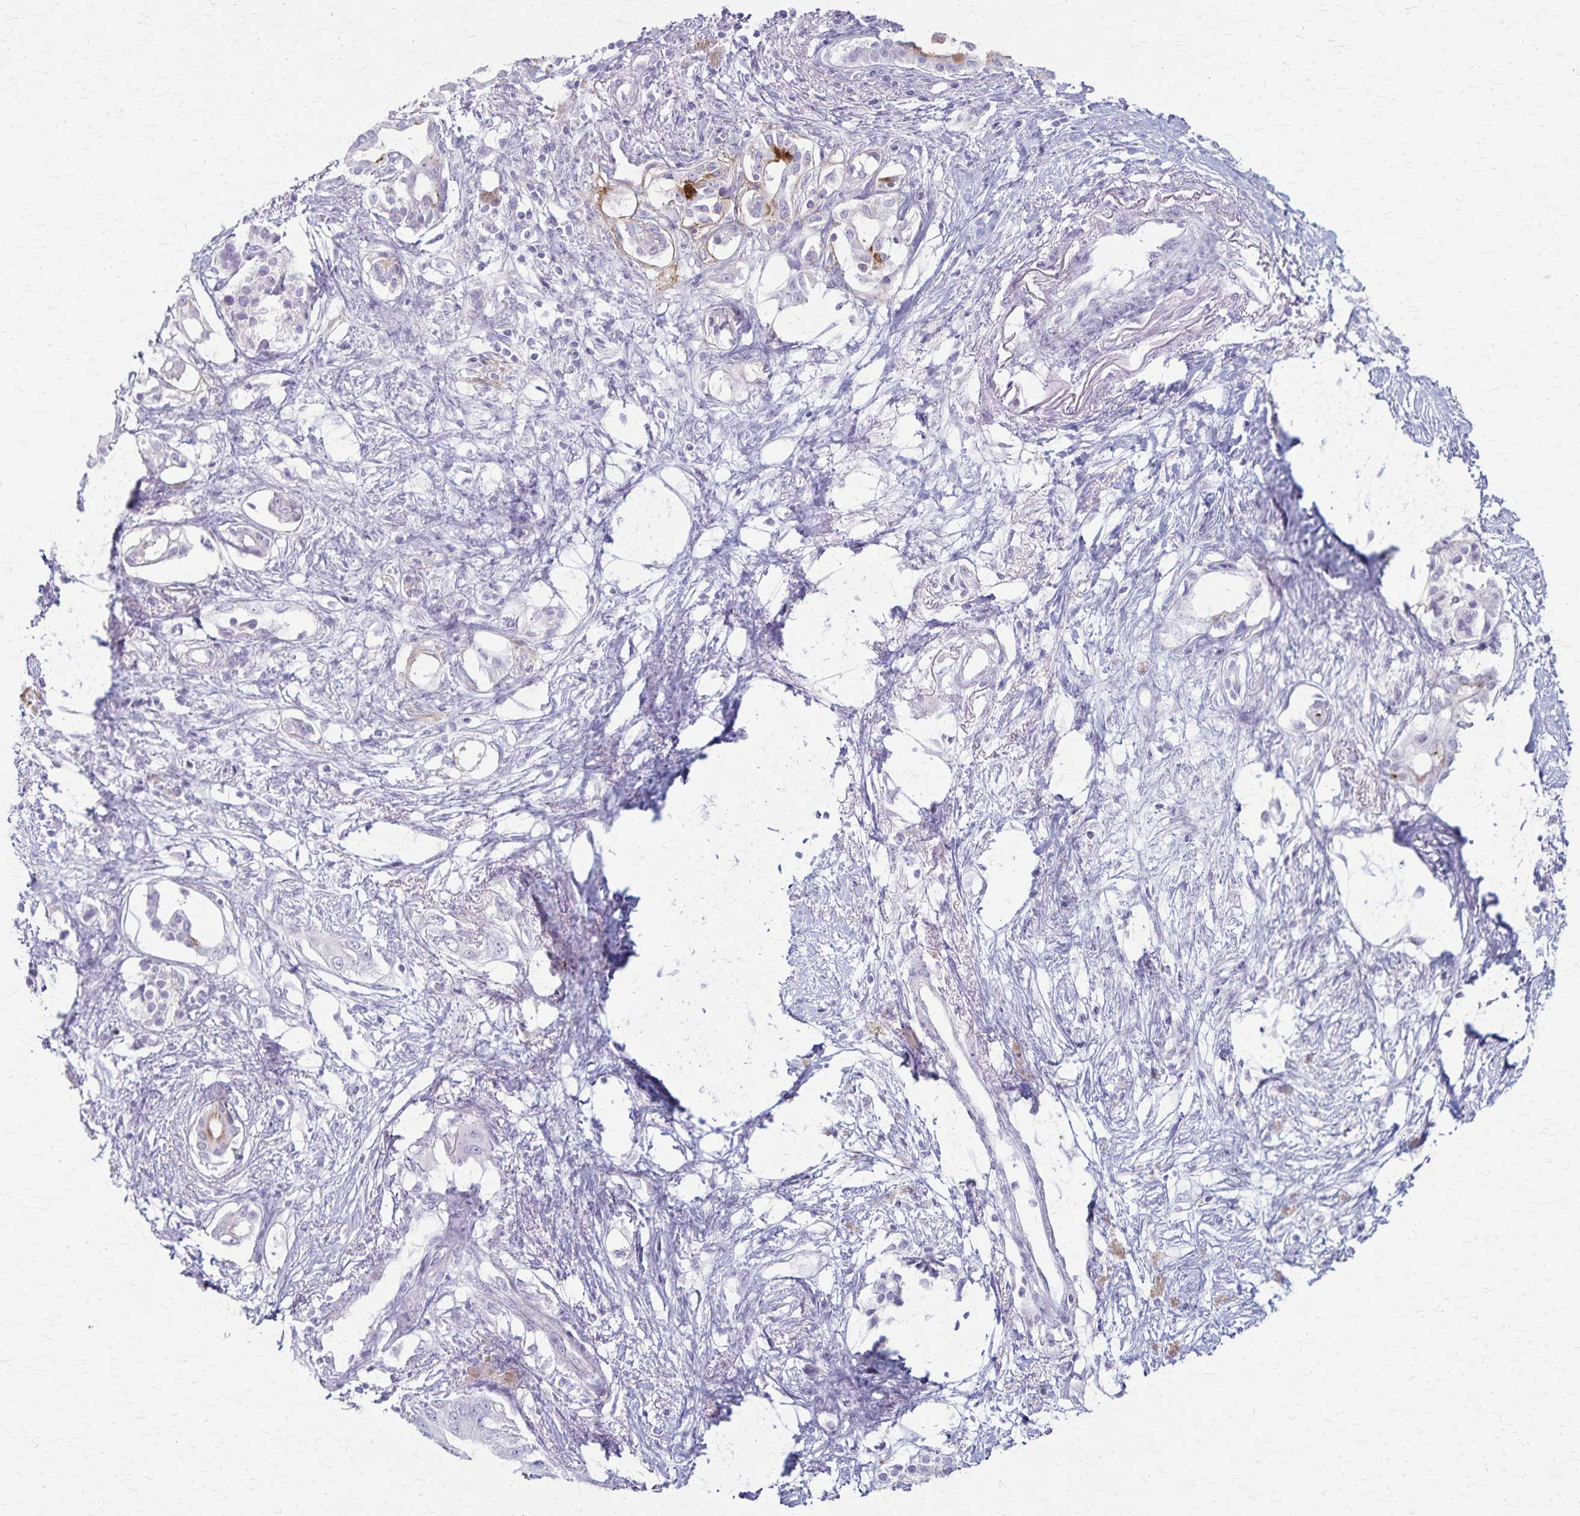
{"staining": {"intensity": "negative", "quantity": "none", "location": "none"}, "tissue": "pancreatic cancer", "cell_type": "Tumor cells", "image_type": "cancer", "snomed": [{"axis": "morphology", "description": "Adenocarcinoma, NOS"}, {"axis": "topography", "description": "Pancreas"}], "caption": "Pancreatic cancer (adenocarcinoma) was stained to show a protein in brown. There is no significant expression in tumor cells.", "gene": "RASL10B", "patient": {"sex": "female", "age": 63}}